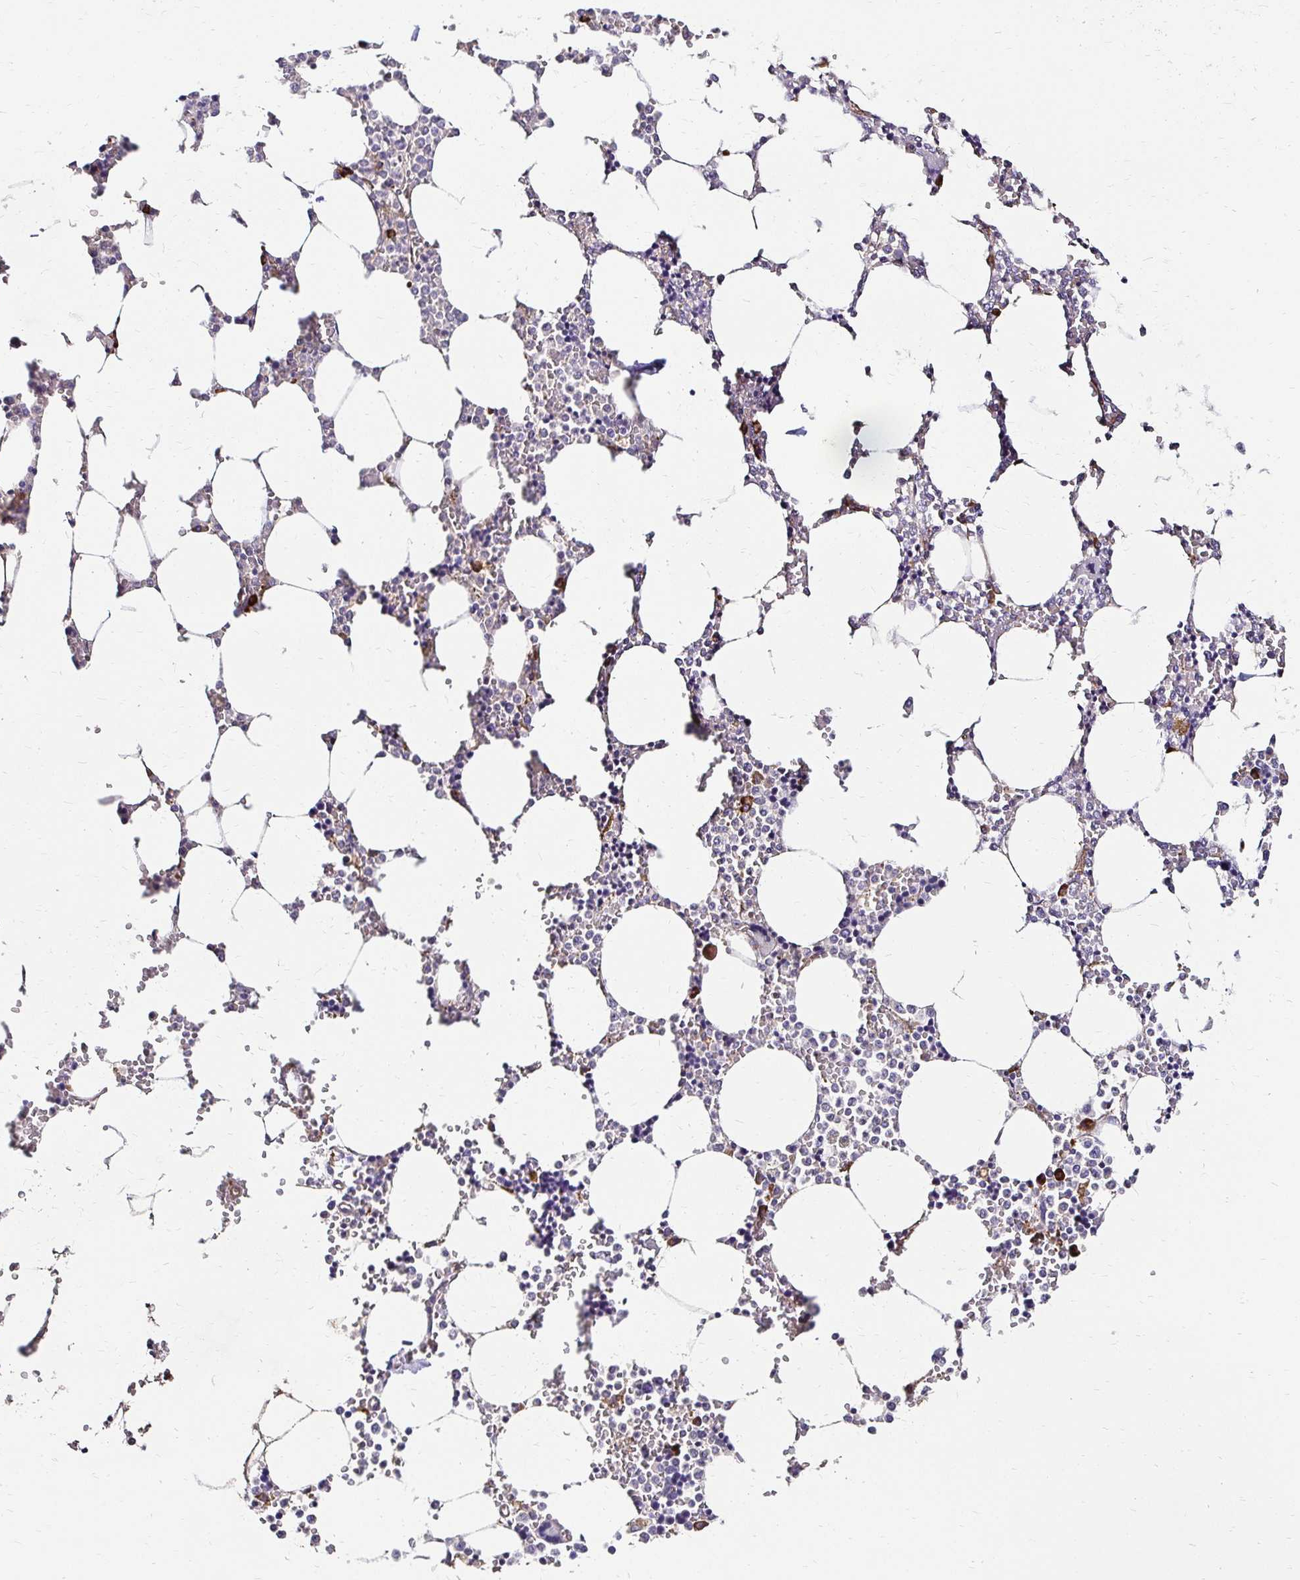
{"staining": {"intensity": "negative", "quantity": "none", "location": "none"}, "tissue": "bone marrow", "cell_type": "Hematopoietic cells", "image_type": "normal", "snomed": [{"axis": "morphology", "description": "Normal tissue, NOS"}, {"axis": "topography", "description": "Bone marrow"}], "caption": "Image shows no protein positivity in hematopoietic cells of unremarkable bone marrow.", "gene": "PRIMA1", "patient": {"sex": "male", "age": 64}}